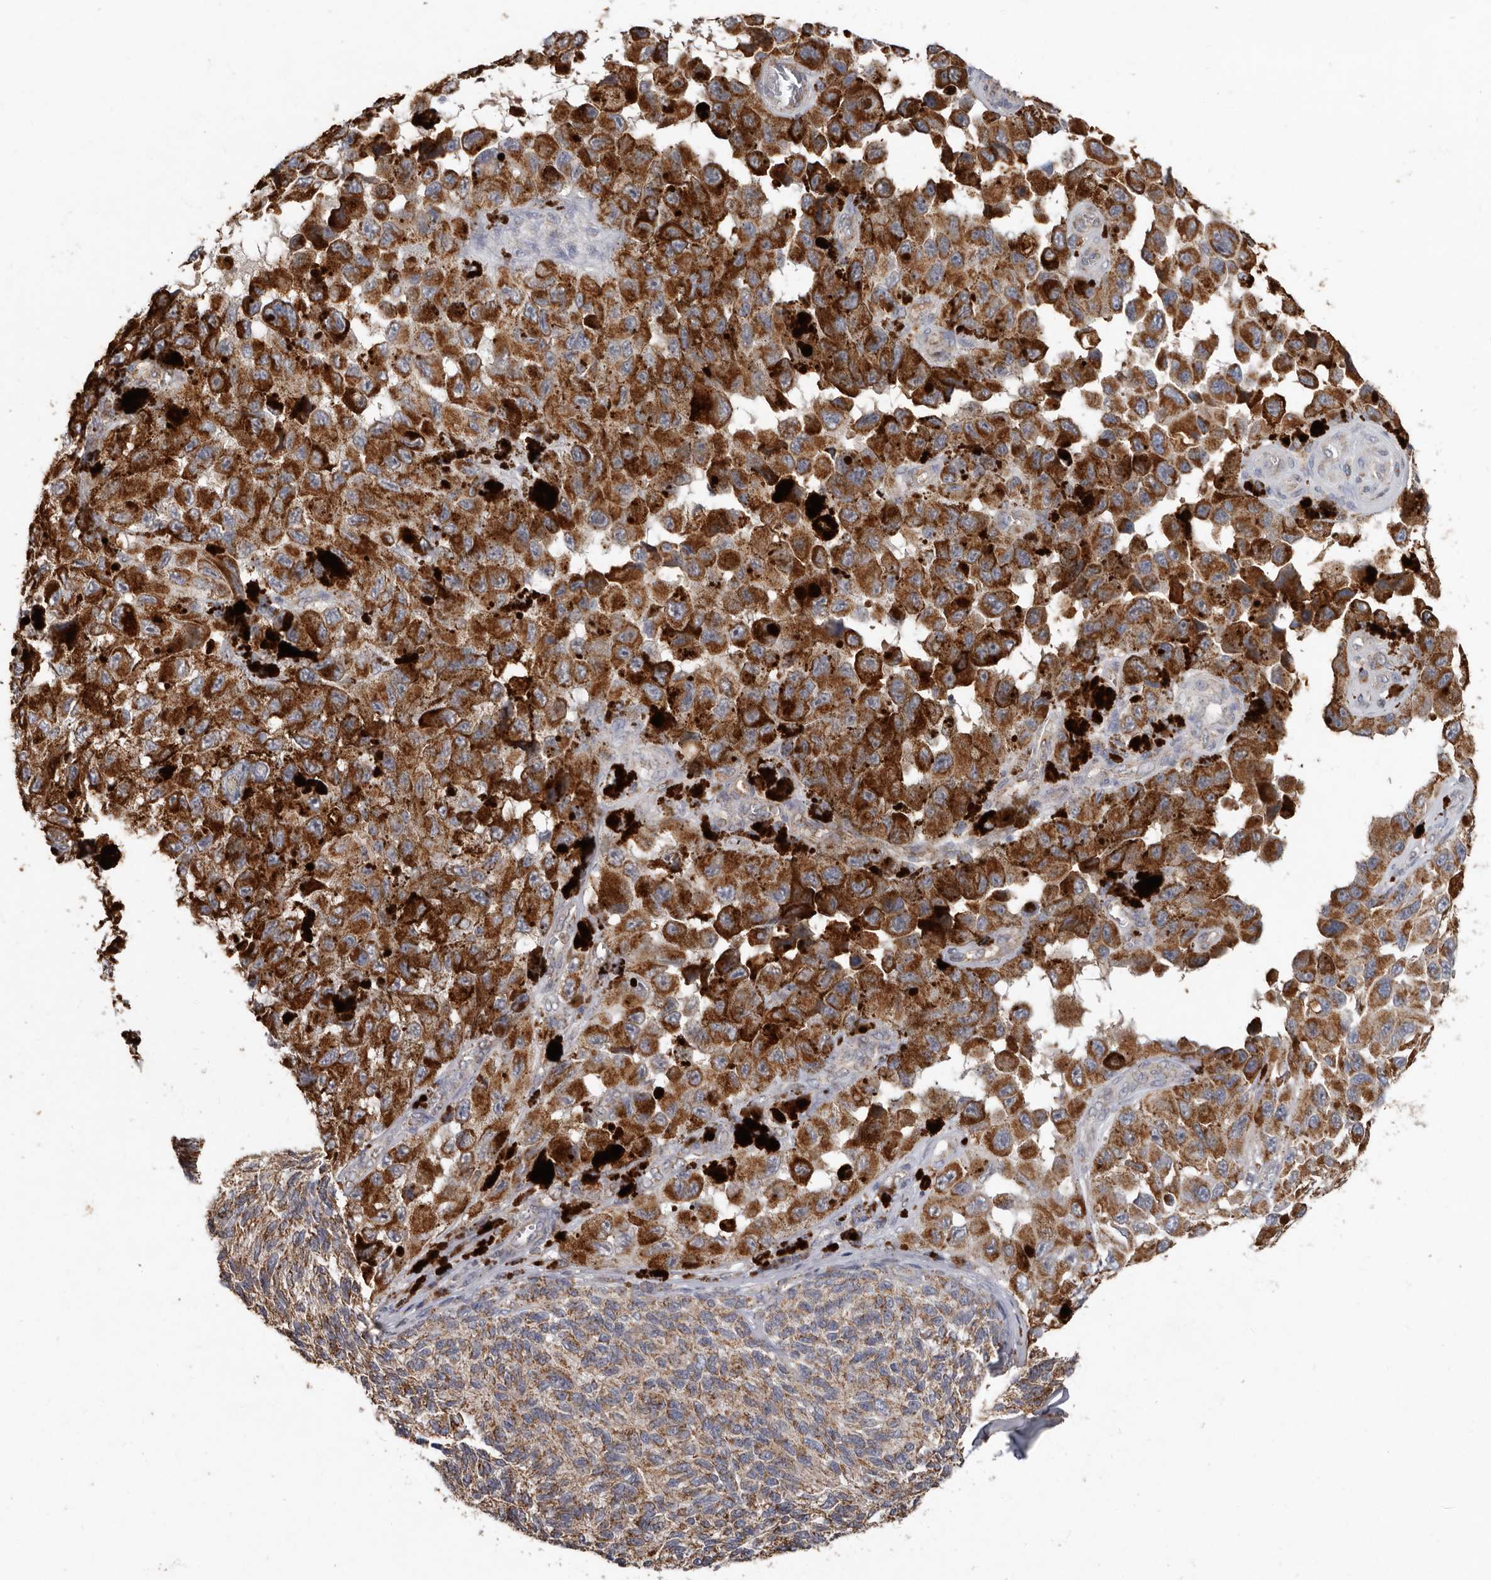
{"staining": {"intensity": "strong", "quantity": ">75%", "location": "cytoplasmic/membranous"}, "tissue": "melanoma", "cell_type": "Tumor cells", "image_type": "cancer", "snomed": [{"axis": "morphology", "description": "Malignant melanoma, NOS"}, {"axis": "topography", "description": "Skin"}], "caption": "Immunohistochemistry of melanoma demonstrates high levels of strong cytoplasmic/membranous staining in about >75% of tumor cells.", "gene": "KIF26B", "patient": {"sex": "female", "age": 73}}